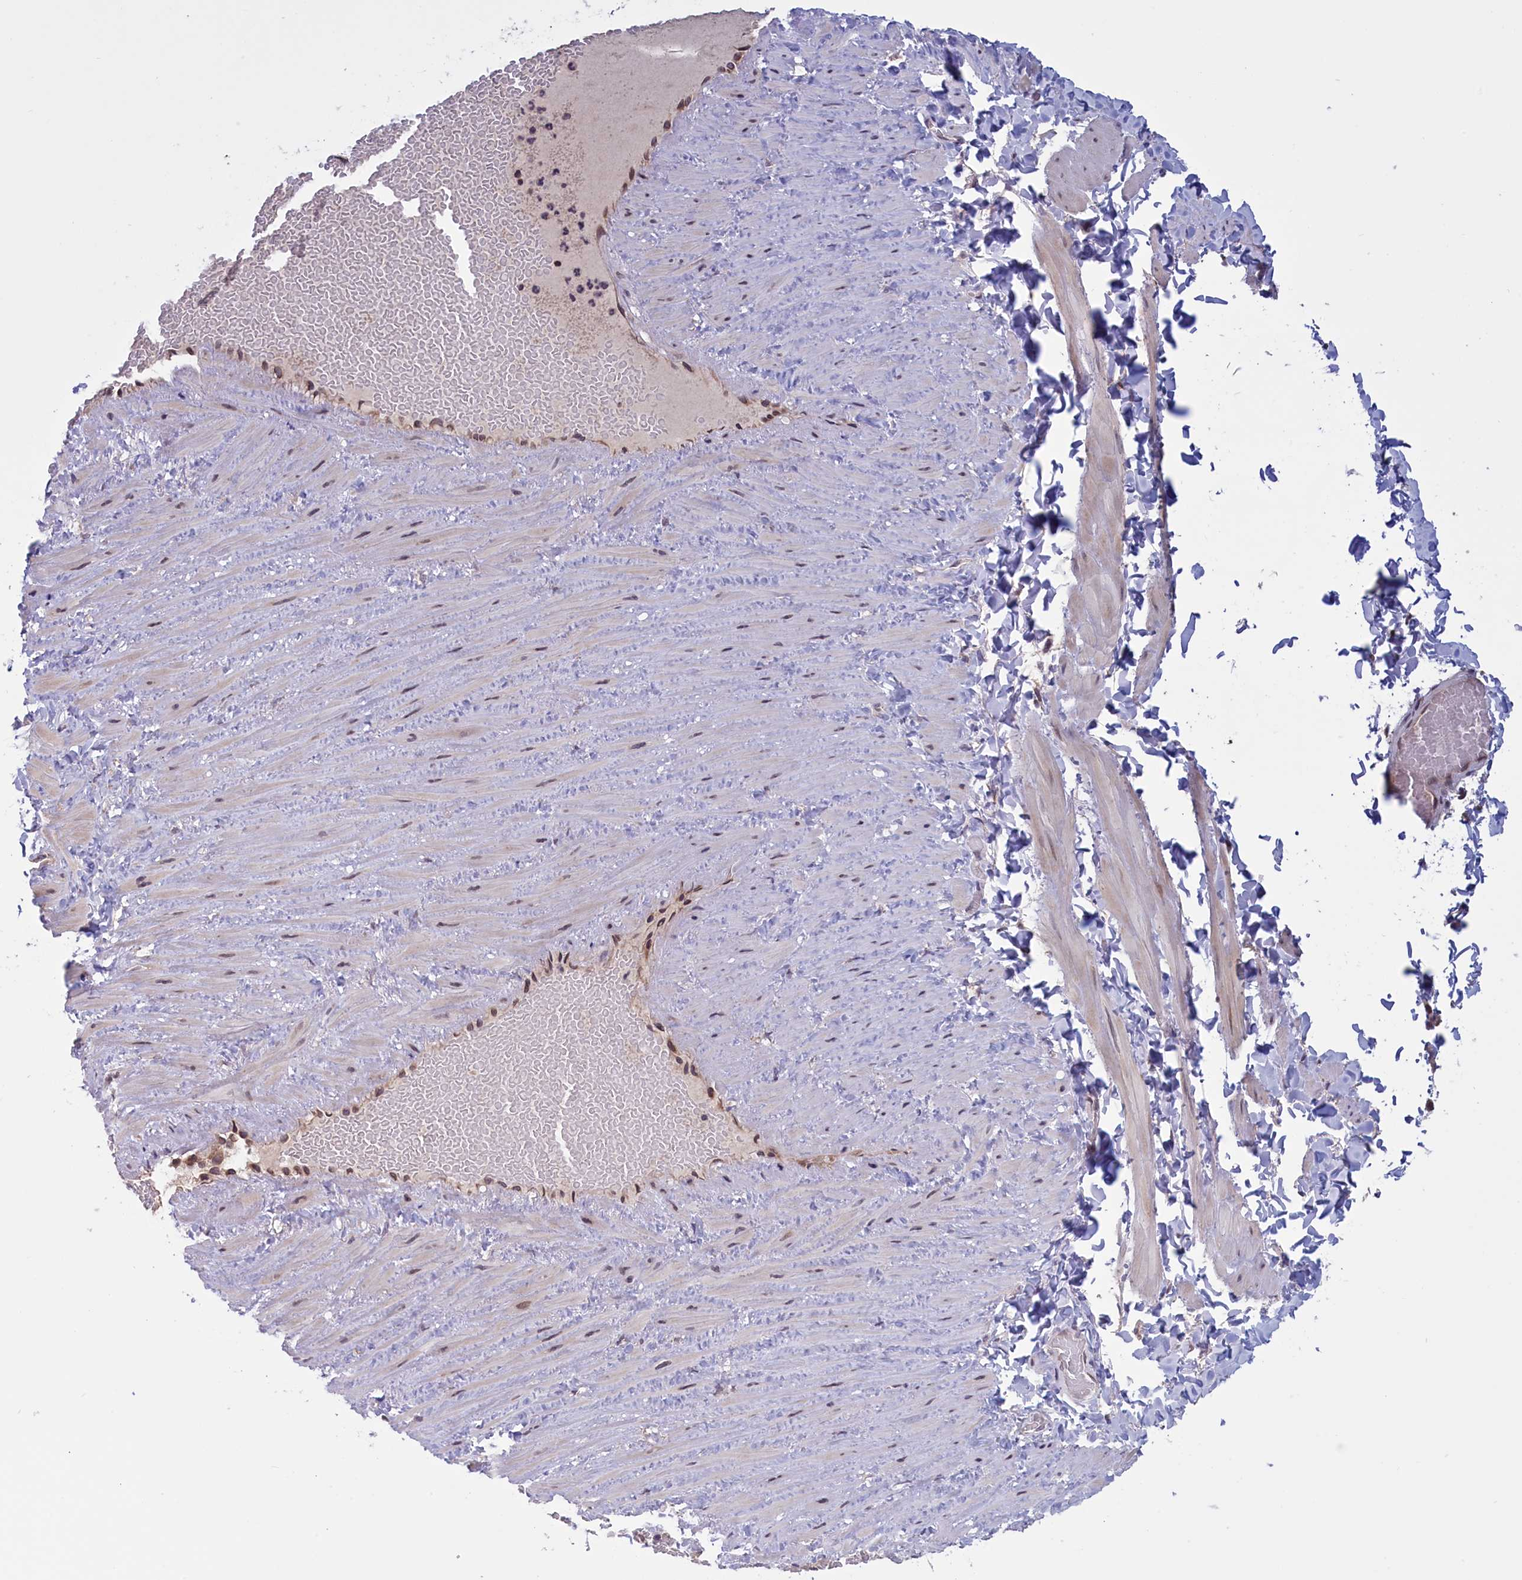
{"staining": {"intensity": "moderate", "quantity": ">75%", "location": "cytoplasmic/membranous"}, "tissue": "adipose tissue", "cell_type": "Adipocytes", "image_type": "normal", "snomed": [{"axis": "morphology", "description": "Normal tissue, NOS"}, {"axis": "topography", "description": "Adipose tissue"}, {"axis": "topography", "description": "Vascular tissue"}, {"axis": "topography", "description": "Peripheral nerve tissue"}], "caption": "Approximately >75% of adipocytes in benign adipose tissue display moderate cytoplasmic/membranous protein expression as visualized by brown immunohistochemical staining.", "gene": "PARS2", "patient": {"sex": "male", "age": 25}}